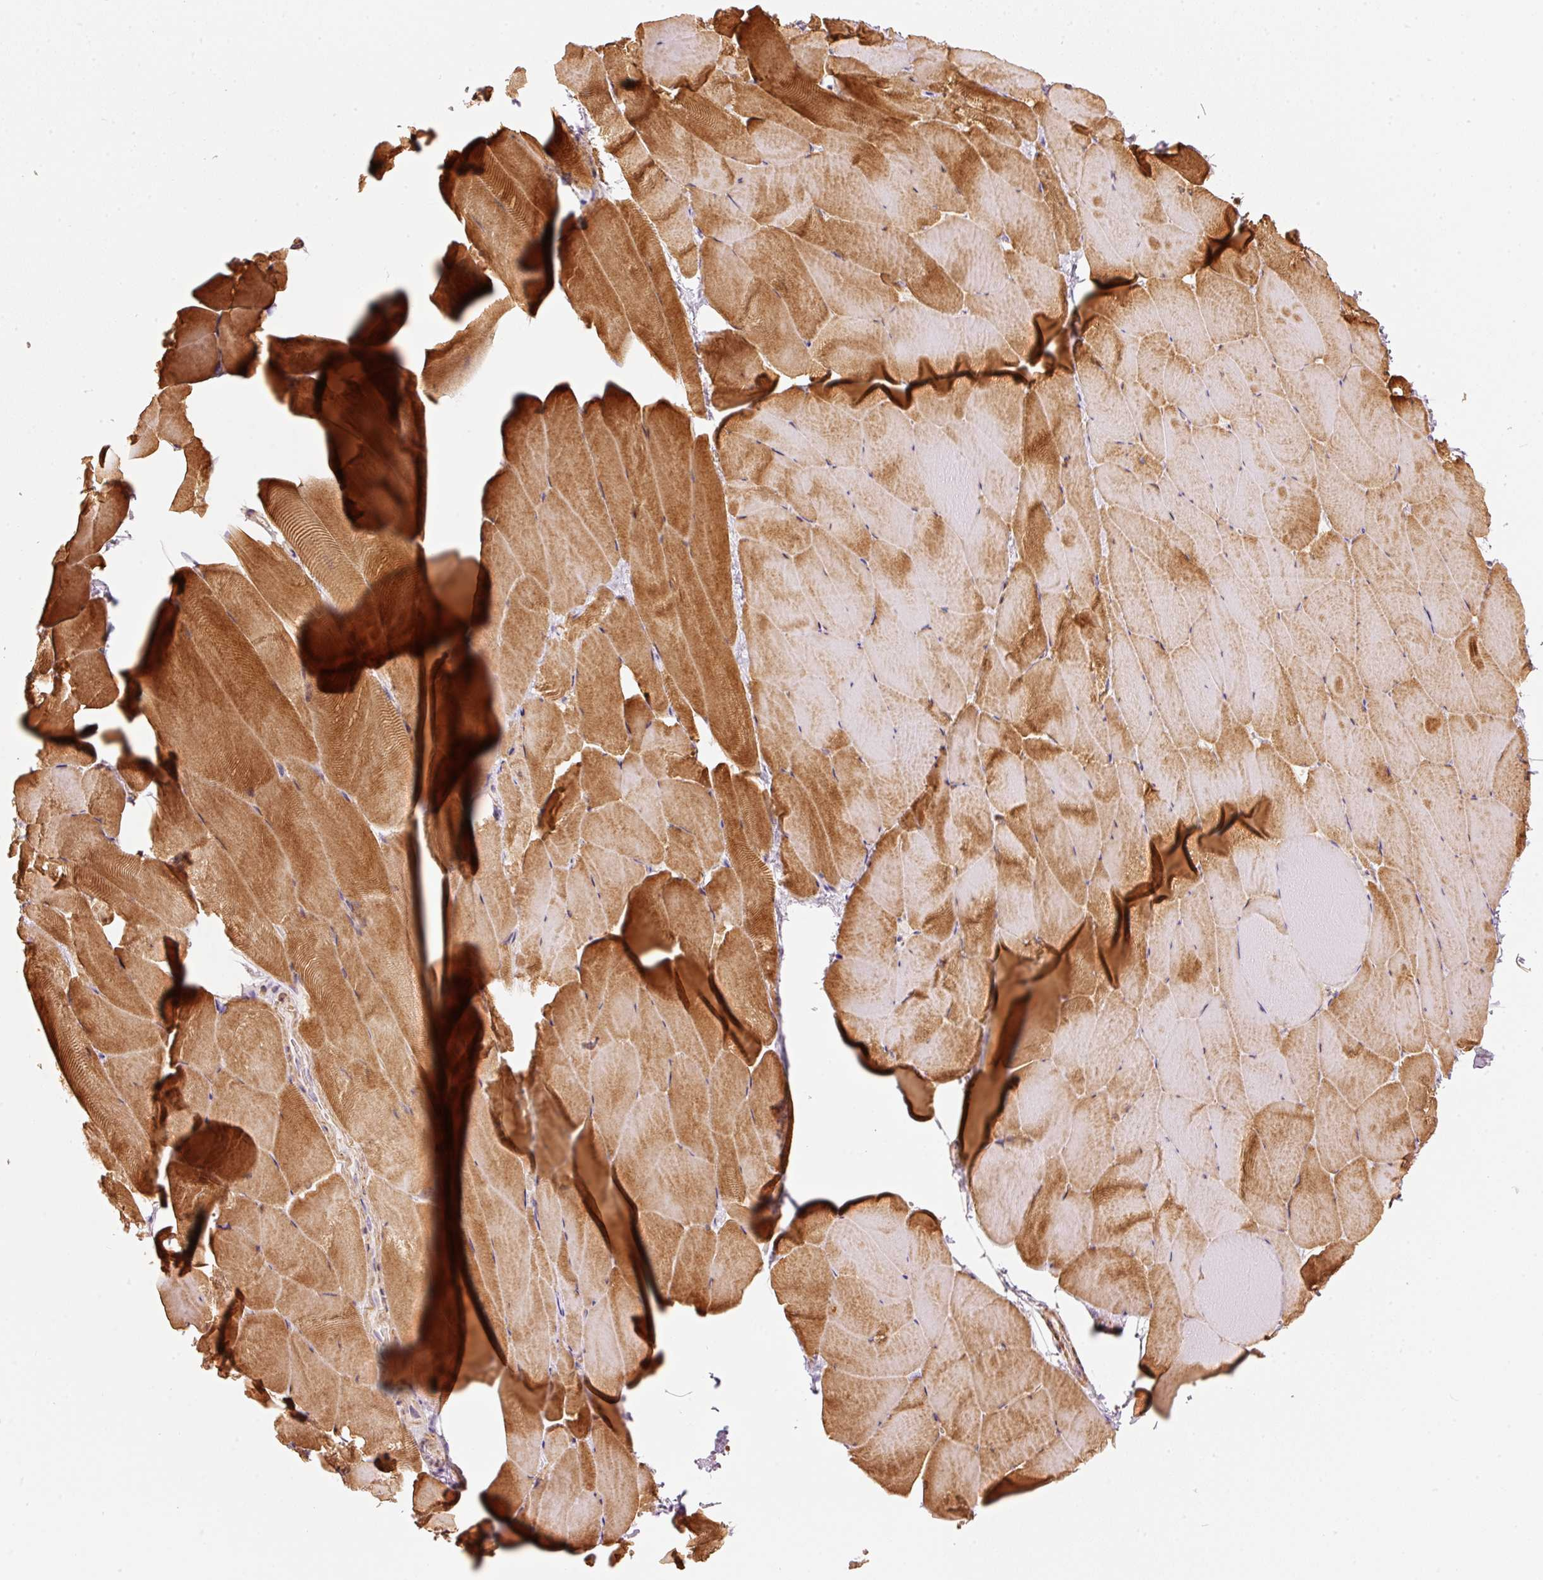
{"staining": {"intensity": "strong", "quantity": "25%-75%", "location": "cytoplasmic/membranous"}, "tissue": "skeletal muscle", "cell_type": "Myocytes", "image_type": "normal", "snomed": [{"axis": "morphology", "description": "Normal tissue, NOS"}, {"axis": "topography", "description": "Skeletal muscle"}], "caption": "Strong cytoplasmic/membranous protein positivity is present in about 25%-75% of myocytes in skeletal muscle. Nuclei are stained in blue.", "gene": "C17orf98", "patient": {"sex": "female", "age": 64}}